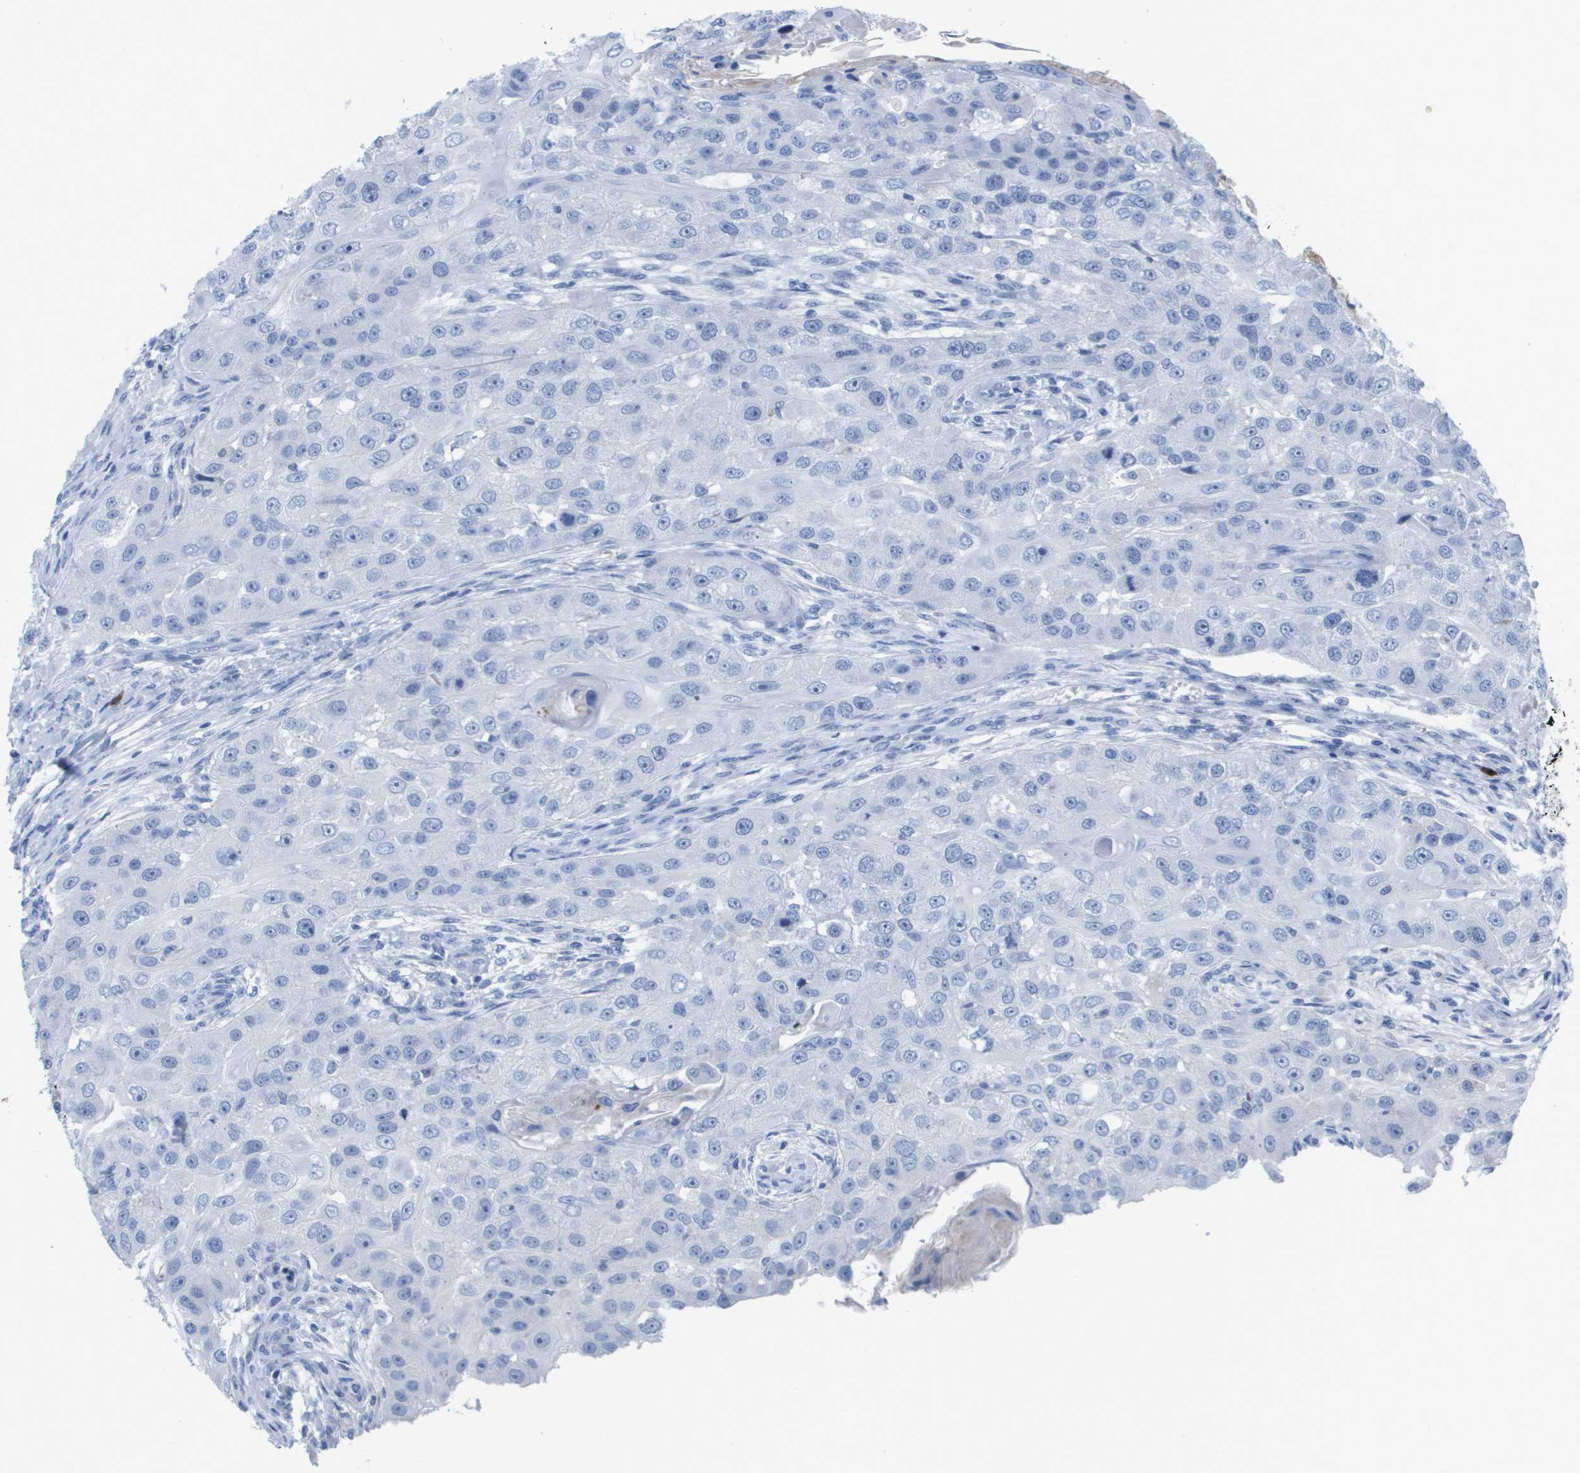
{"staining": {"intensity": "negative", "quantity": "none", "location": "none"}, "tissue": "head and neck cancer", "cell_type": "Tumor cells", "image_type": "cancer", "snomed": [{"axis": "morphology", "description": "Normal tissue, NOS"}, {"axis": "morphology", "description": "Squamous cell carcinoma, NOS"}, {"axis": "topography", "description": "Skeletal muscle"}, {"axis": "topography", "description": "Head-Neck"}], "caption": "Tumor cells are negative for brown protein staining in head and neck squamous cell carcinoma.", "gene": "GPR18", "patient": {"sex": "male", "age": 51}}